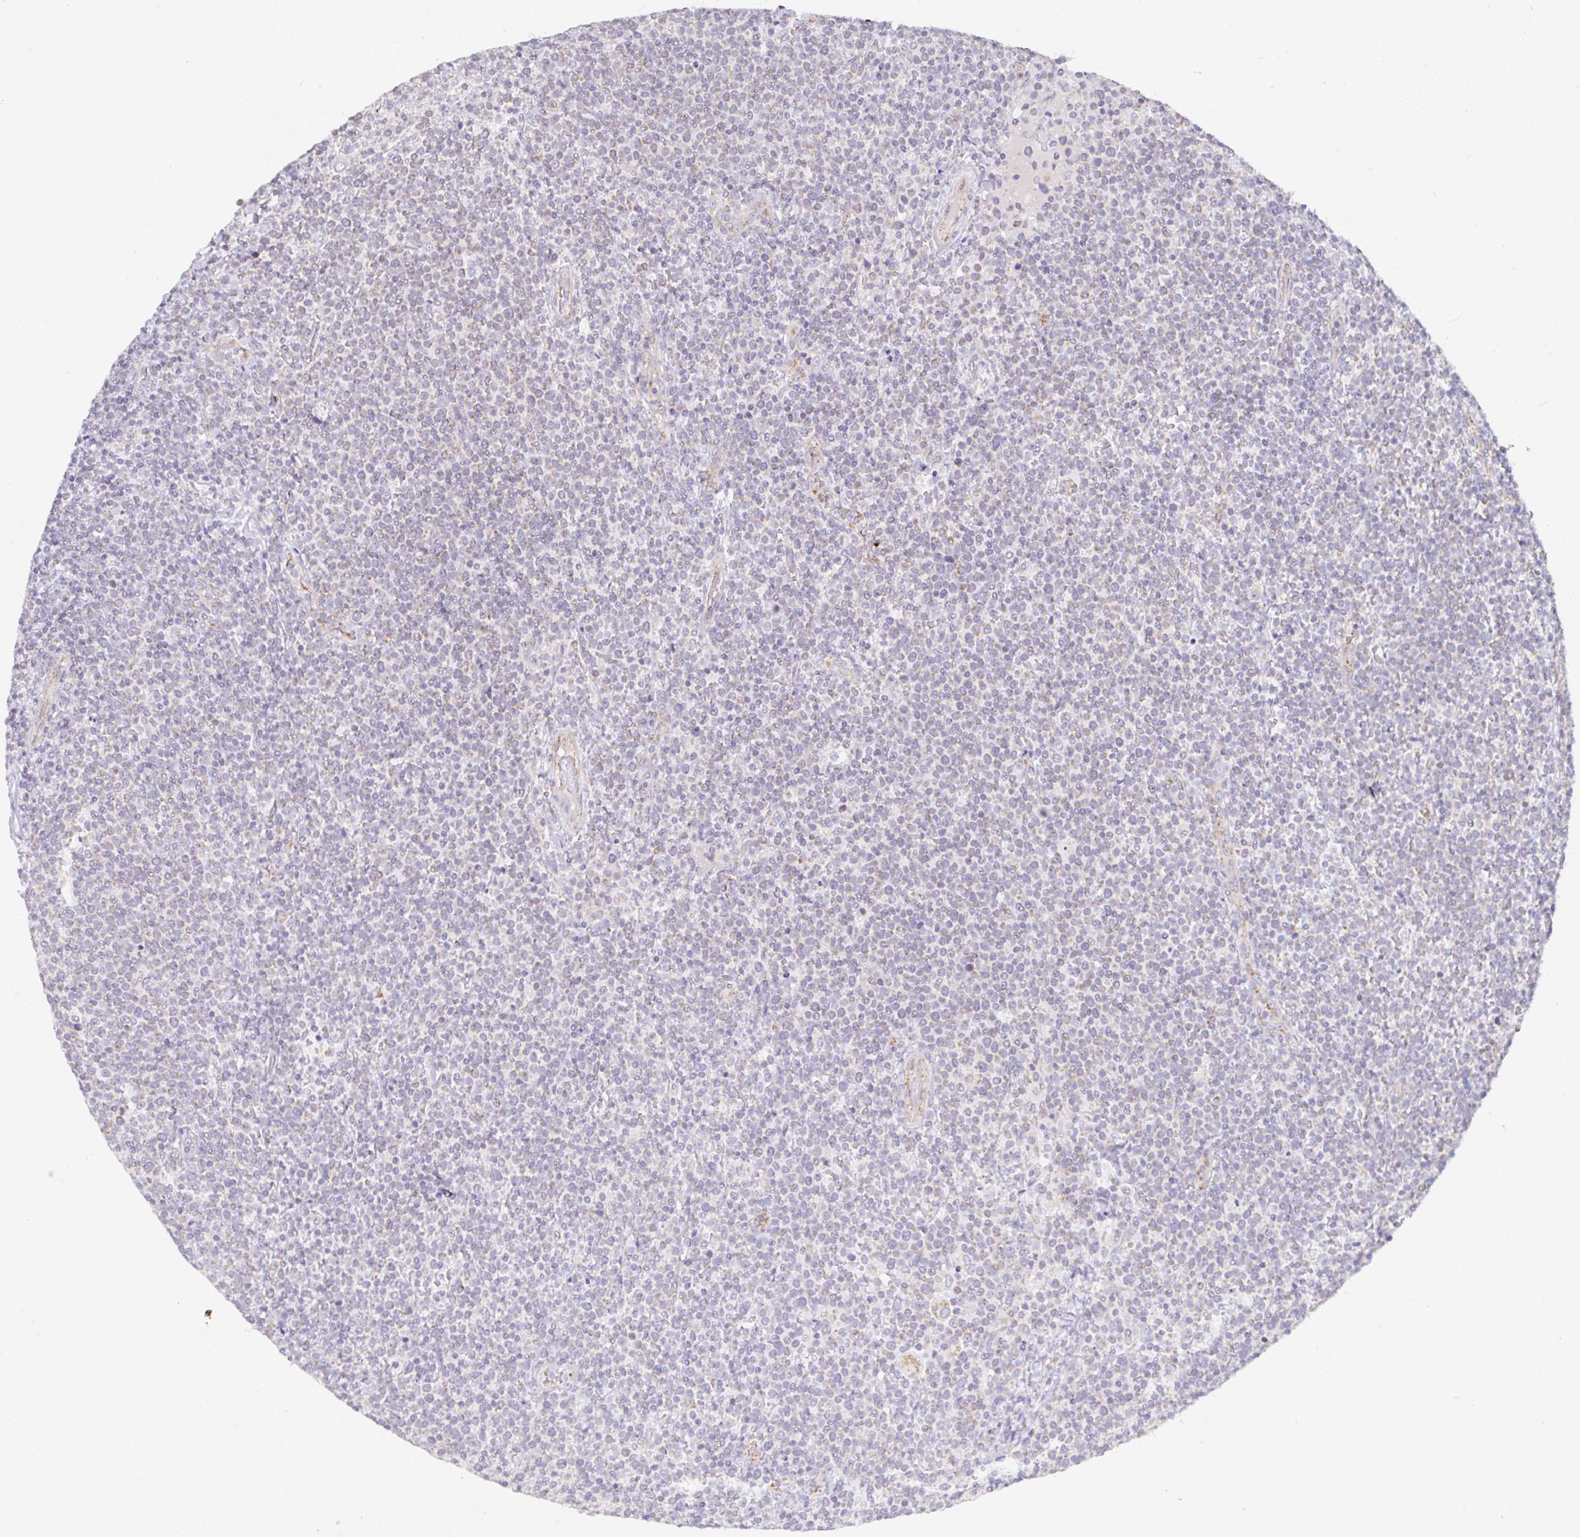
{"staining": {"intensity": "negative", "quantity": "none", "location": "none"}, "tissue": "lymphoma", "cell_type": "Tumor cells", "image_type": "cancer", "snomed": [{"axis": "morphology", "description": "Malignant lymphoma, non-Hodgkin's type, High grade"}, {"axis": "topography", "description": "Lymph node"}], "caption": "Immunohistochemistry histopathology image of lymphoma stained for a protein (brown), which demonstrates no staining in tumor cells.", "gene": "PLCD4", "patient": {"sex": "male", "age": 61}}